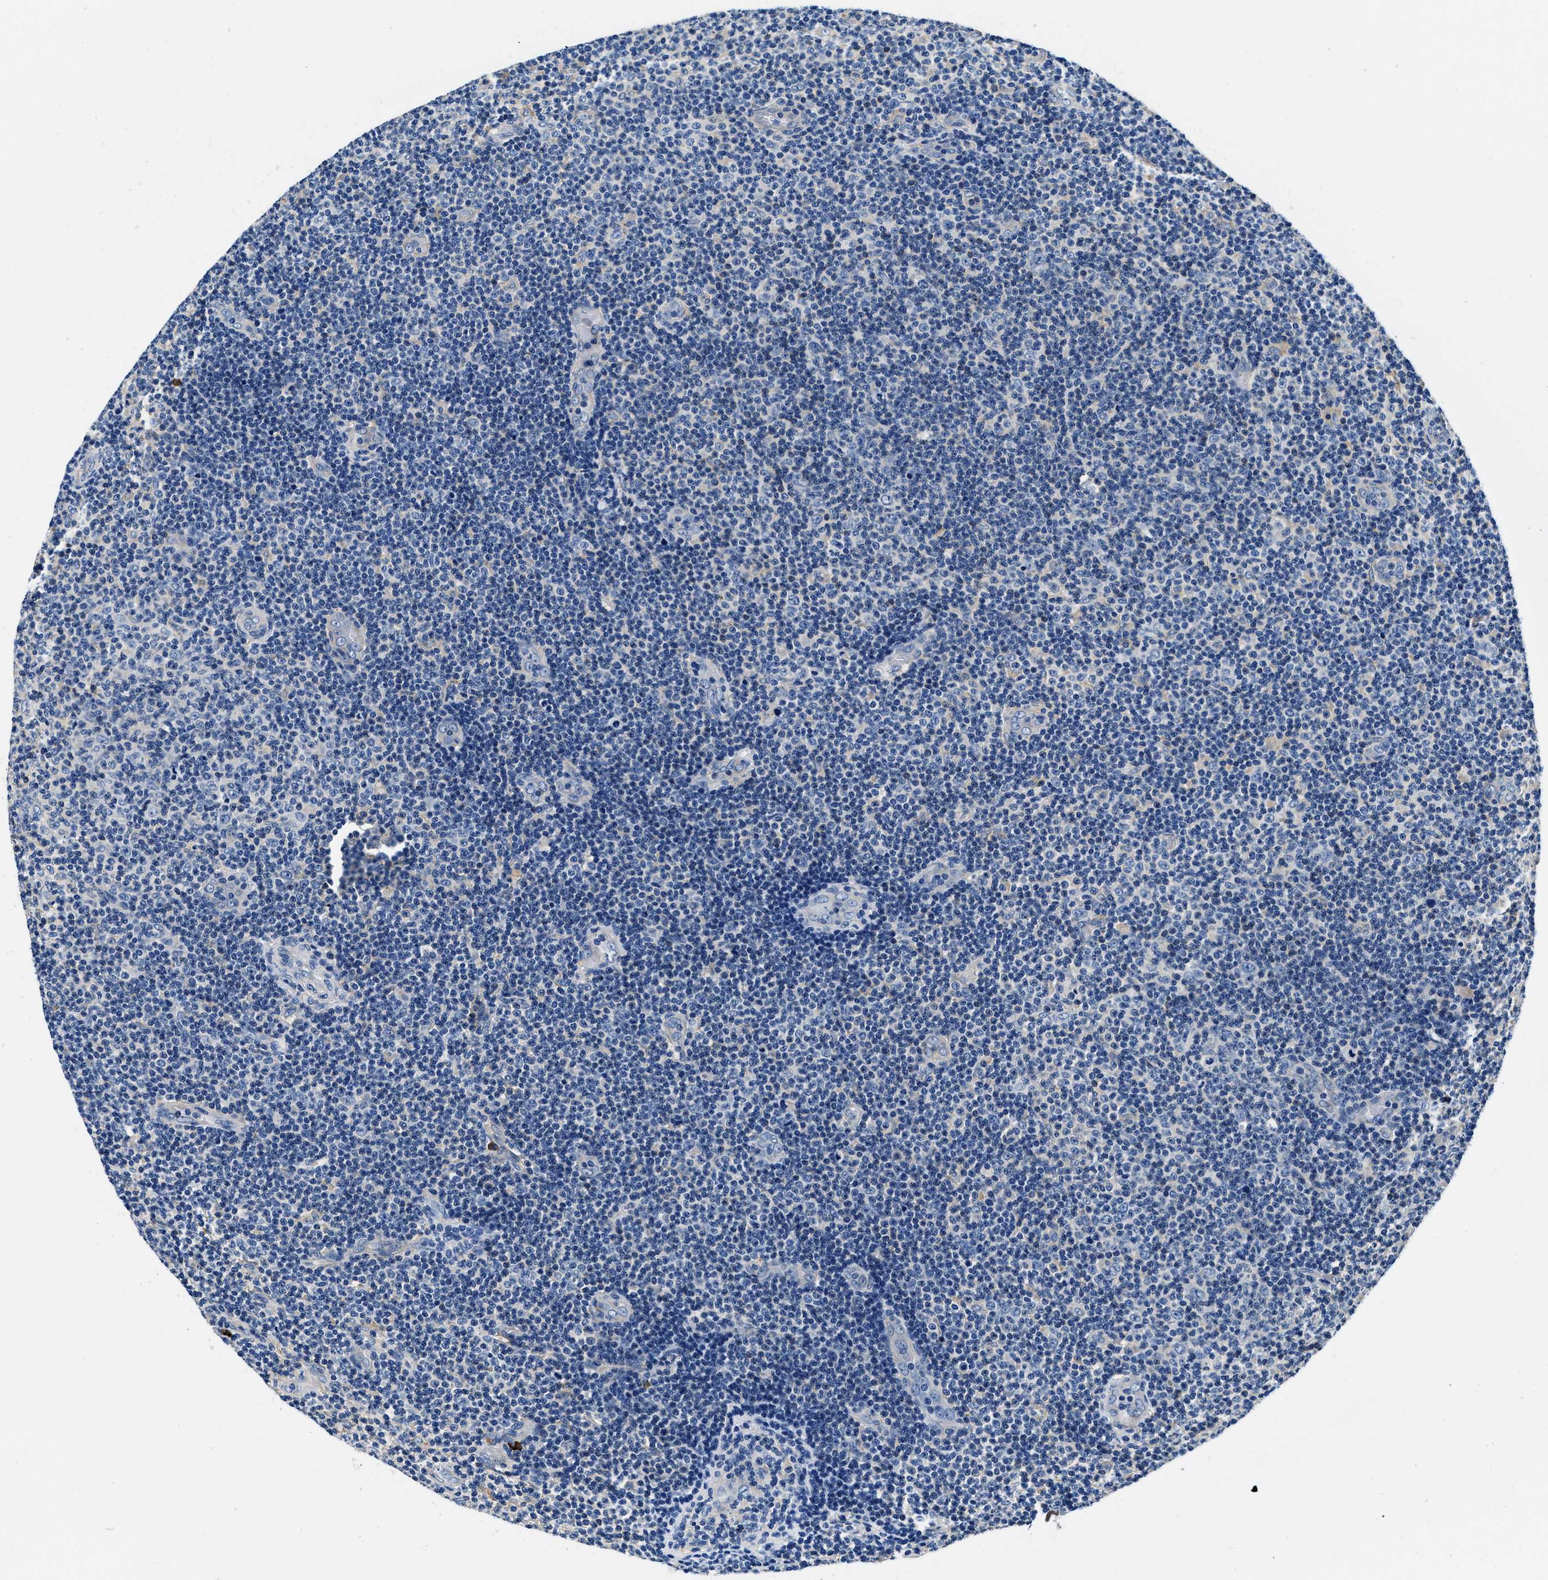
{"staining": {"intensity": "negative", "quantity": "none", "location": "none"}, "tissue": "lymphoma", "cell_type": "Tumor cells", "image_type": "cancer", "snomed": [{"axis": "morphology", "description": "Malignant lymphoma, non-Hodgkin's type, Low grade"}, {"axis": "topography", "description": "Lymph node"}], "caption": "DAB immunohistochemical staining of lymphoma exhibits no significant positivity in tumor cells.", "gene": "ZFAND3", "patient": {"sex": "male", "age": 83}}